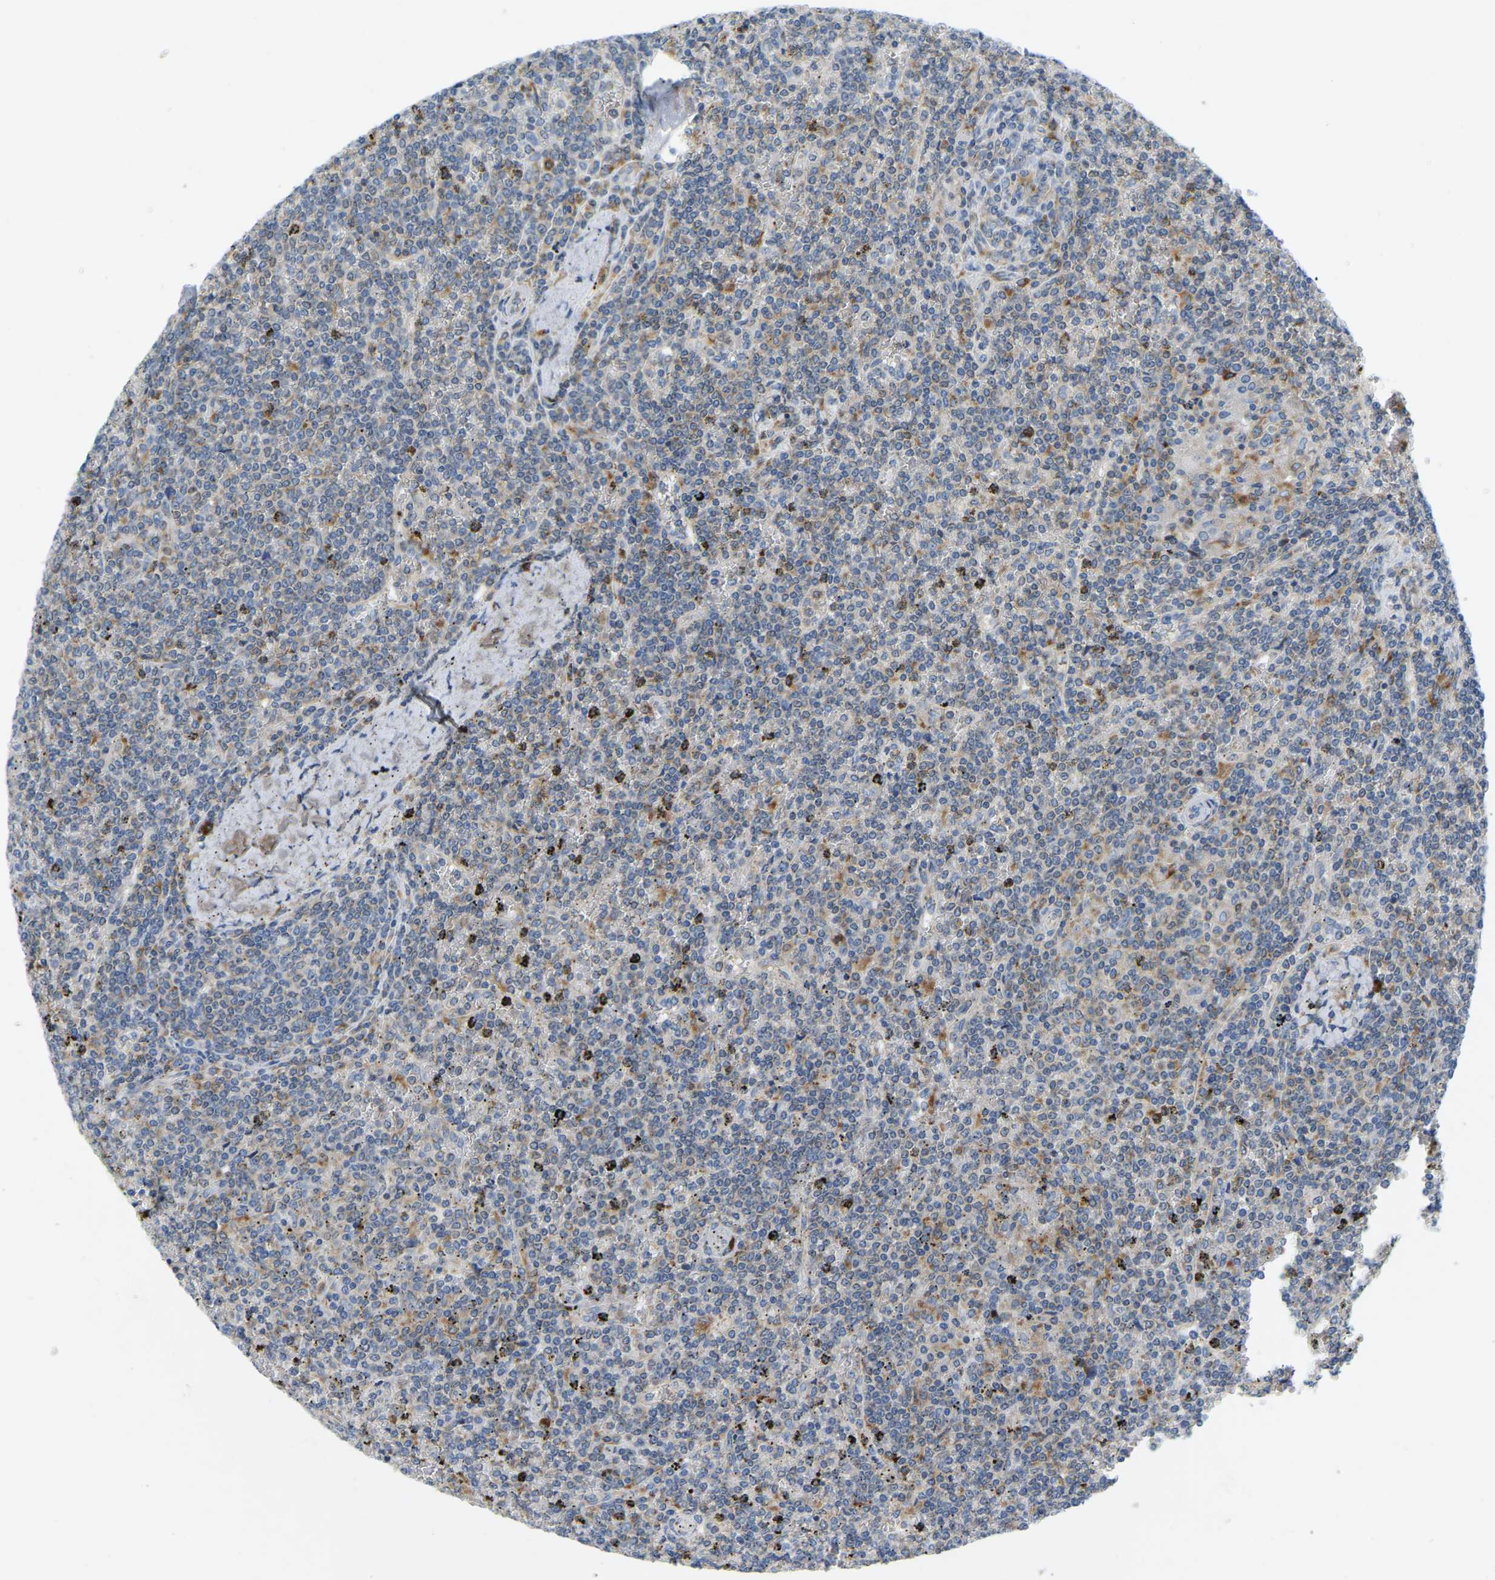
{"staining": {"intensity": "moderate", "quantity": "<25%", "location": "cytoplasmic/membranous"}, "tissue": "lymphoma", "cell_type": "Tumor cells", "image_type": "cancer", "snomed": [{"axis": "morphology", "description": "Malignant lymphoma, non-Hodgkin's type, Low grade"}, {"axis": "topography", "description": "Spleen"}], "caption": "Human lymphoma stained with a protein marker reveals moderate staining in tumor cells.", "gene": "SND1", "patient": {"sex": "female", "age": 19}}